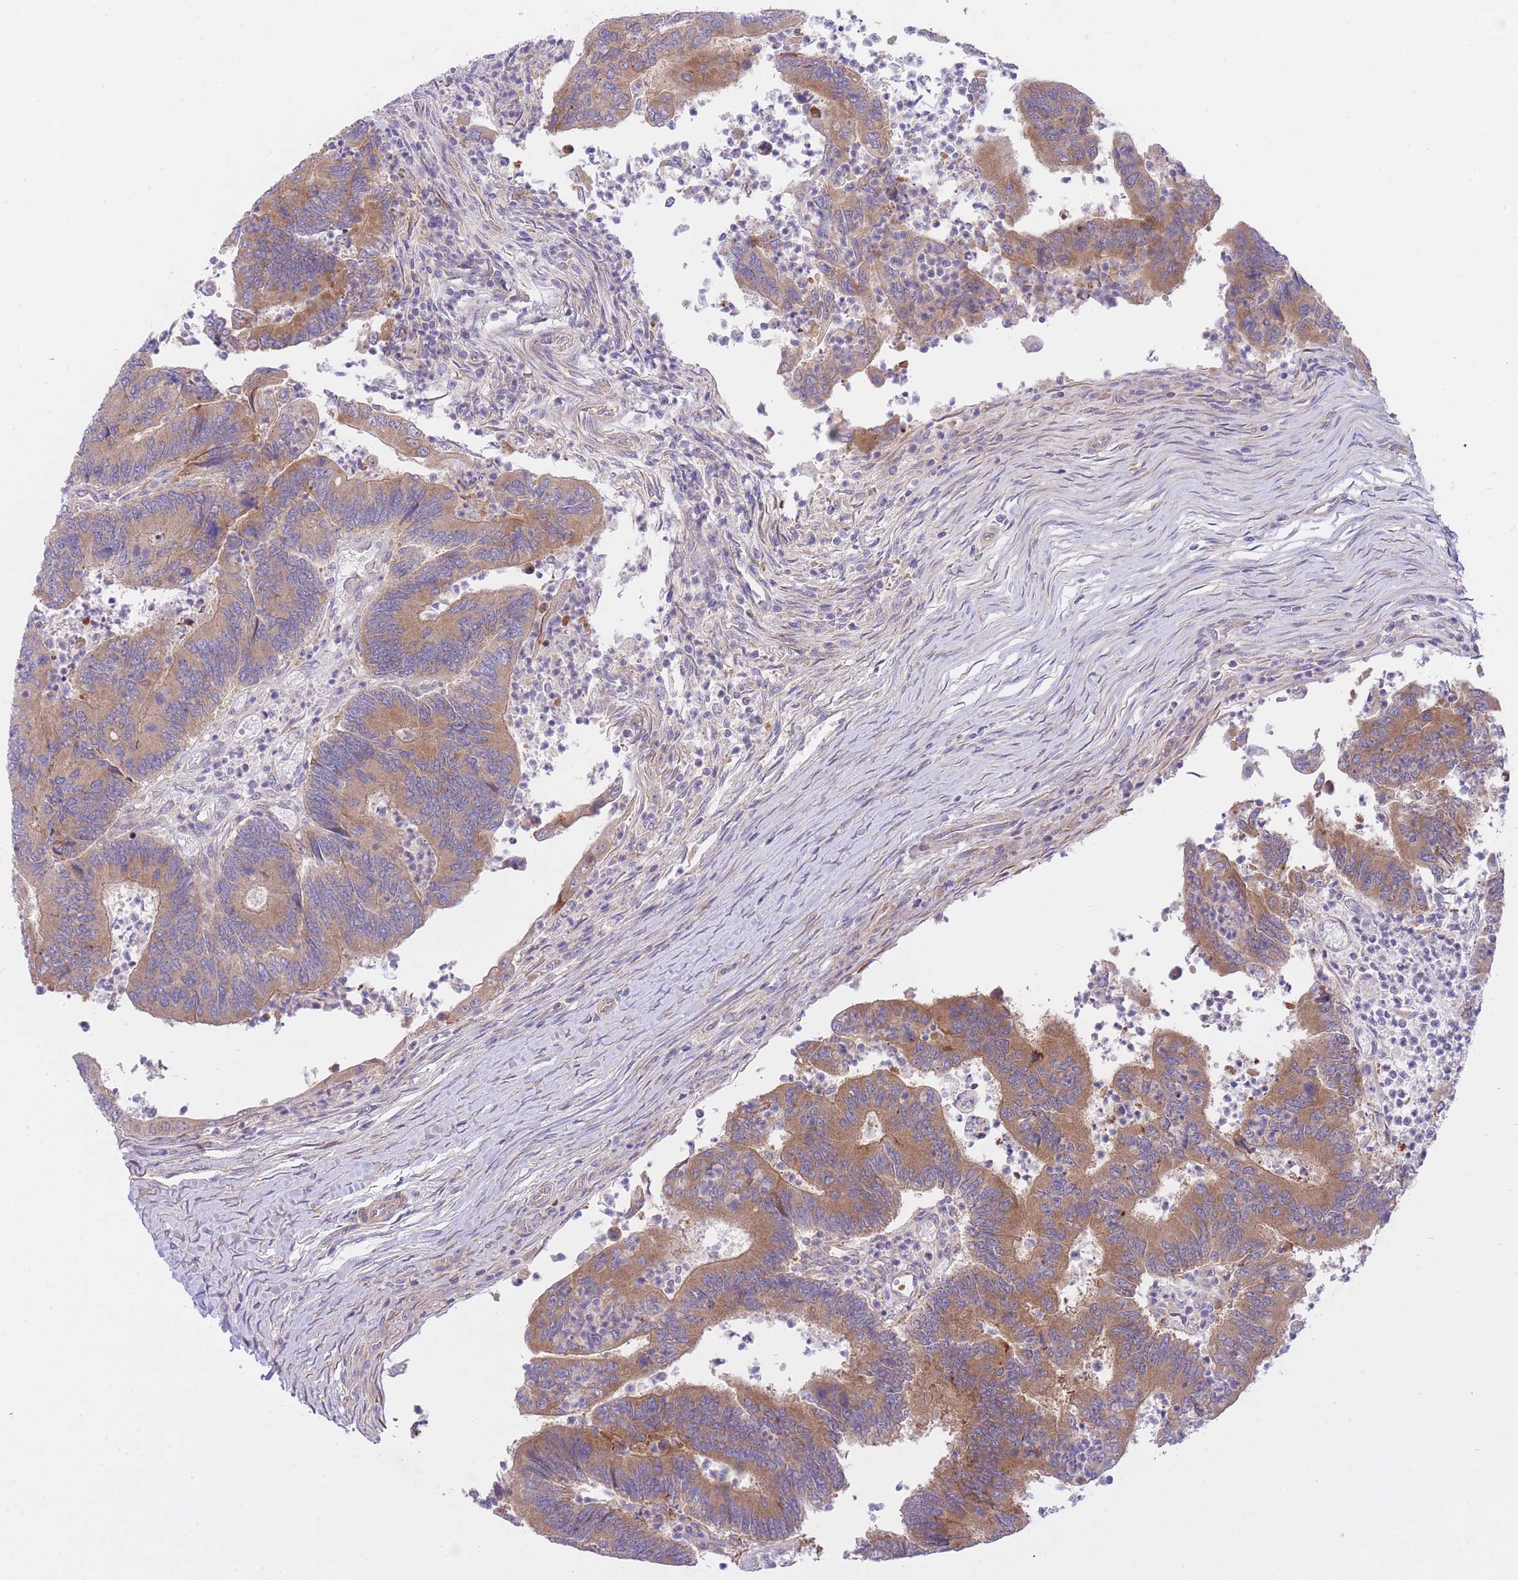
{"staining": {"intensity": "moderate", "quantity": ">75%", "location": "cytoplasmic/membranous"}, "tissue": "colorectal cancer", "cell_type": "Tumor cells", "image_type": "cancer", "snomed": [{"axis": "morphology", "description": "Adenocarcinoma, NOS"}, {"axis": "topography", "description": "Colon"}], "caption": "Colorectal cancer stained with a protein marker displays moderate staining in tumor cells.", "gene": "CHAC1", "patient": {"sex": "female", "age": 67}}